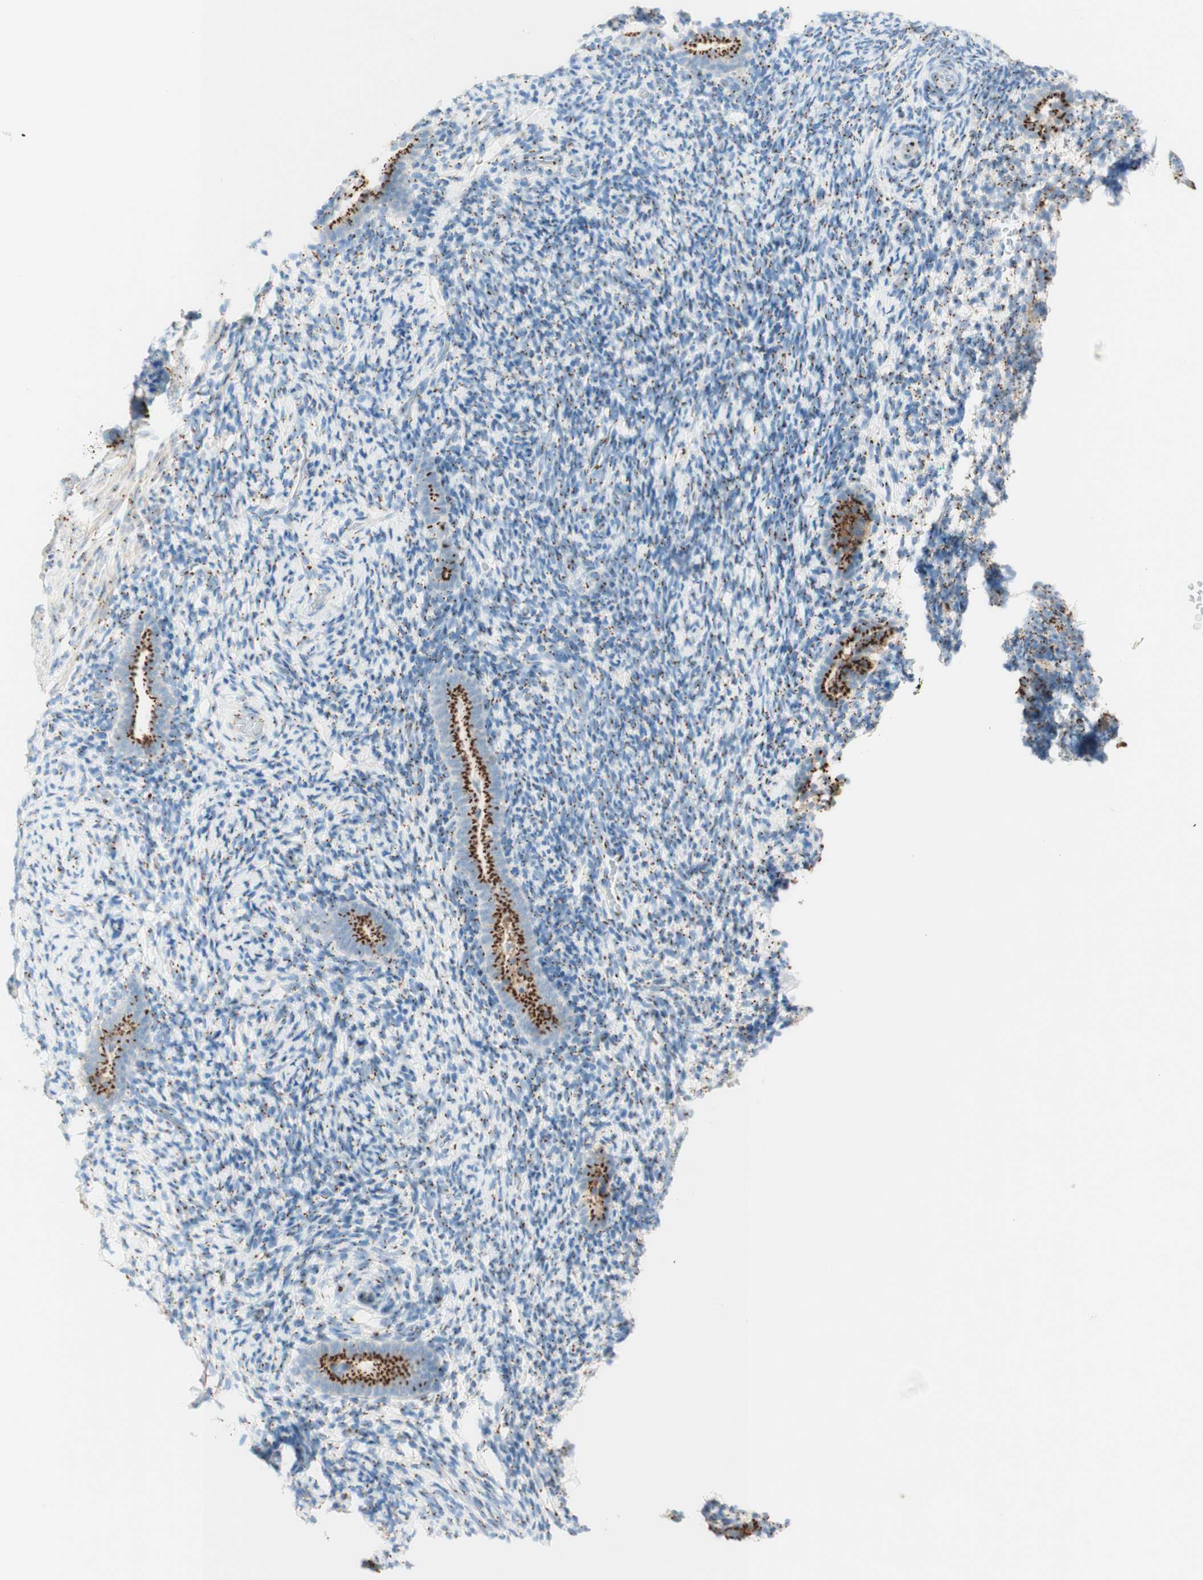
{"staining": {"intensity": "strong", "quantity": "25%-75%", "location": "cytoplasmic/membranous"}, "tissue": "endometrium", "cell_type": "Cells in endometrial stroma", "image_type": "normal", "snomed": [{"axis": "morphology", "description": "Normal tissue, NOS"}, {"axis": "topography", "description": "Endometrium"}], "caption": "This is a histology image of IHC staining of benign endometrium, which shows strong expression in the cytoplasmic/membranous of cells in endometrial stroma.", "gene": "GOLGB1", "patient": {"sex": "female", "age": 51}}